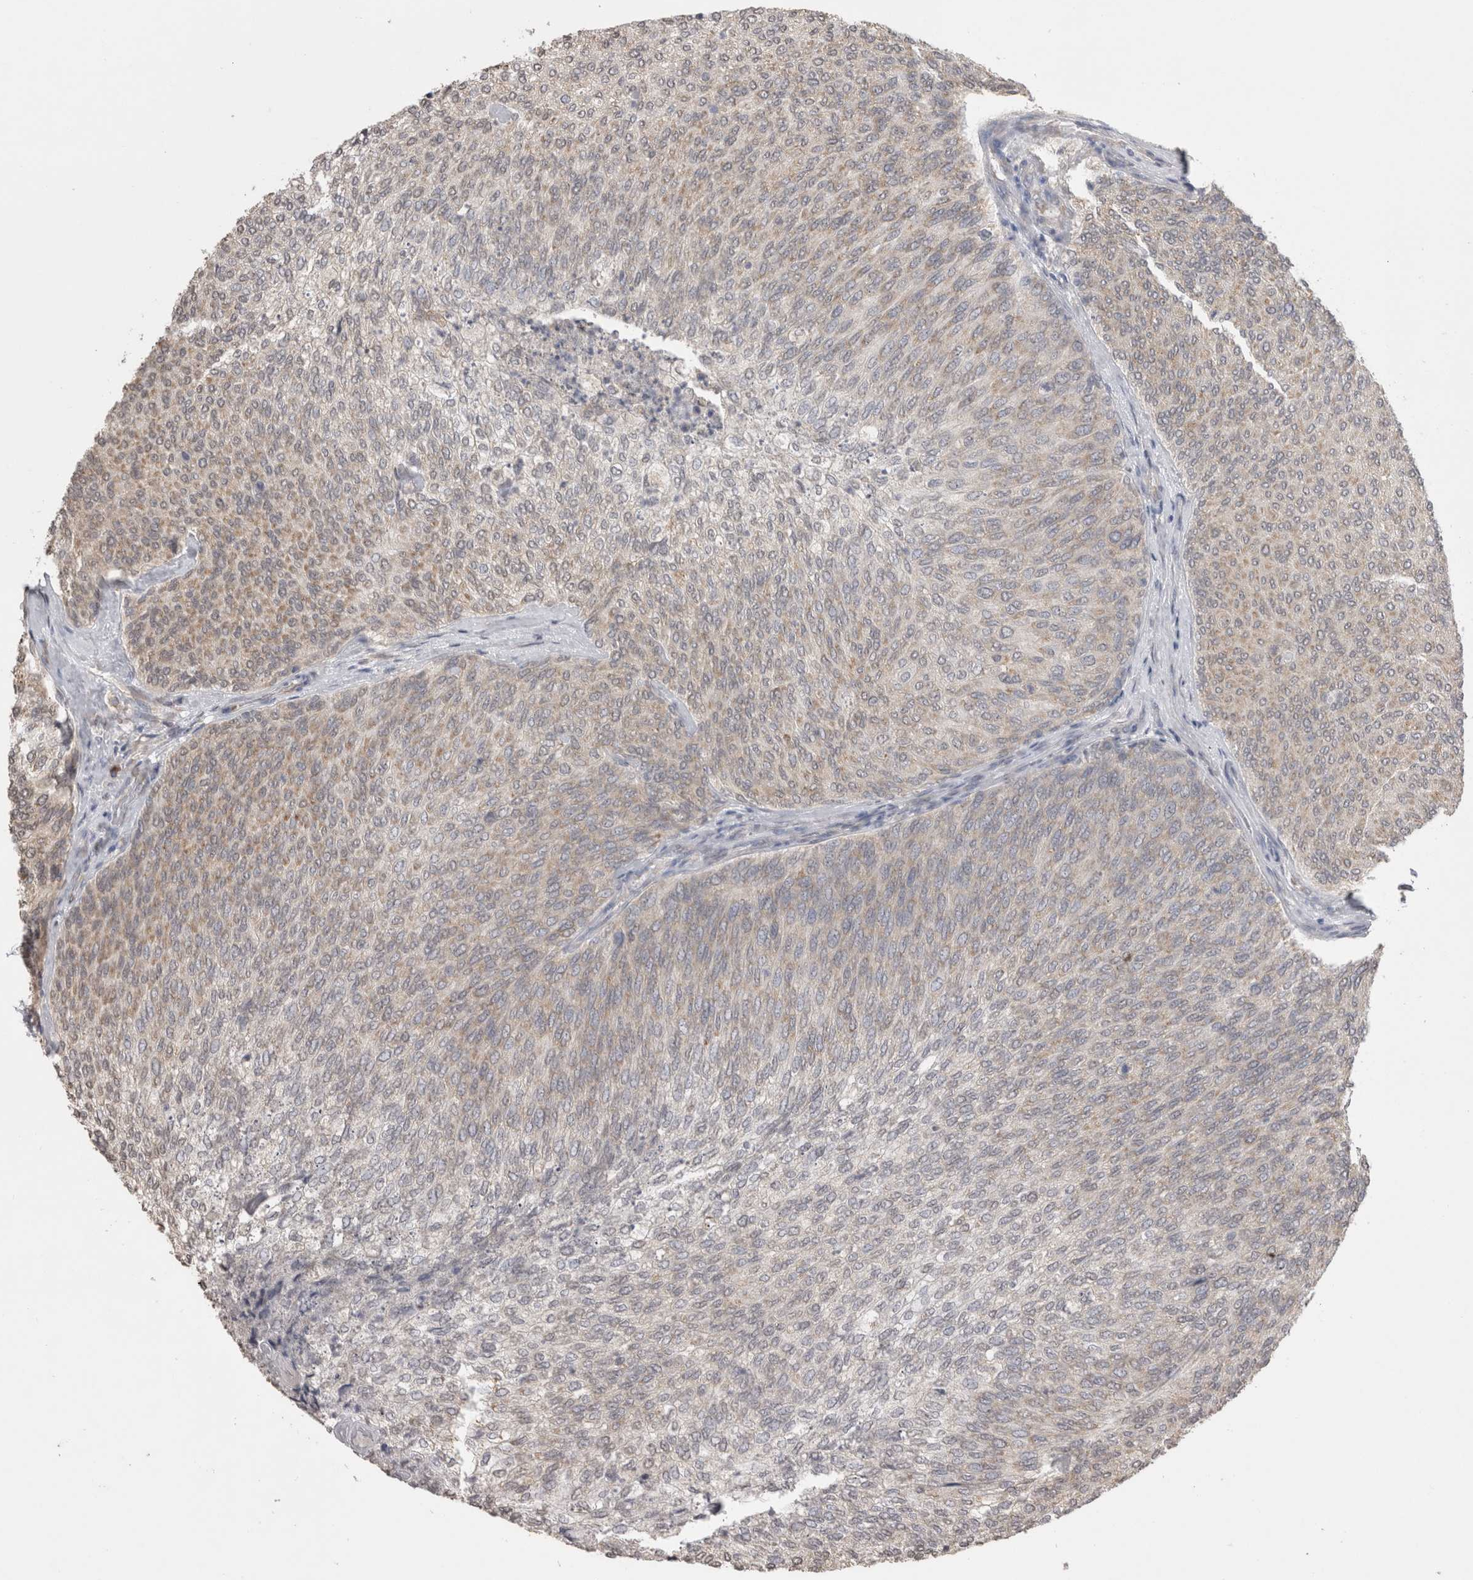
{"staining": {"intensity": "weak", "quantity": "25%-75%", "location": "cytoplasmic/membranous"}, "tissue": "urothelial cancer", "cell_type": "Tumor cells", "image_type": "cancer", "snomed": [{"axis": "morphology", "description": "Urothelial carcinoma, Low grade"}, {"axis": "topography", "description": "Urinary bladder"}], "caption": "Human urothelial cancer stained for a protein (brown) displays weak cytoplasmic/membranous positive expression in about 25%-75% of tumor cells.", "gene": "NOMO1", "patient": {"sex": "female", "age": 79}}